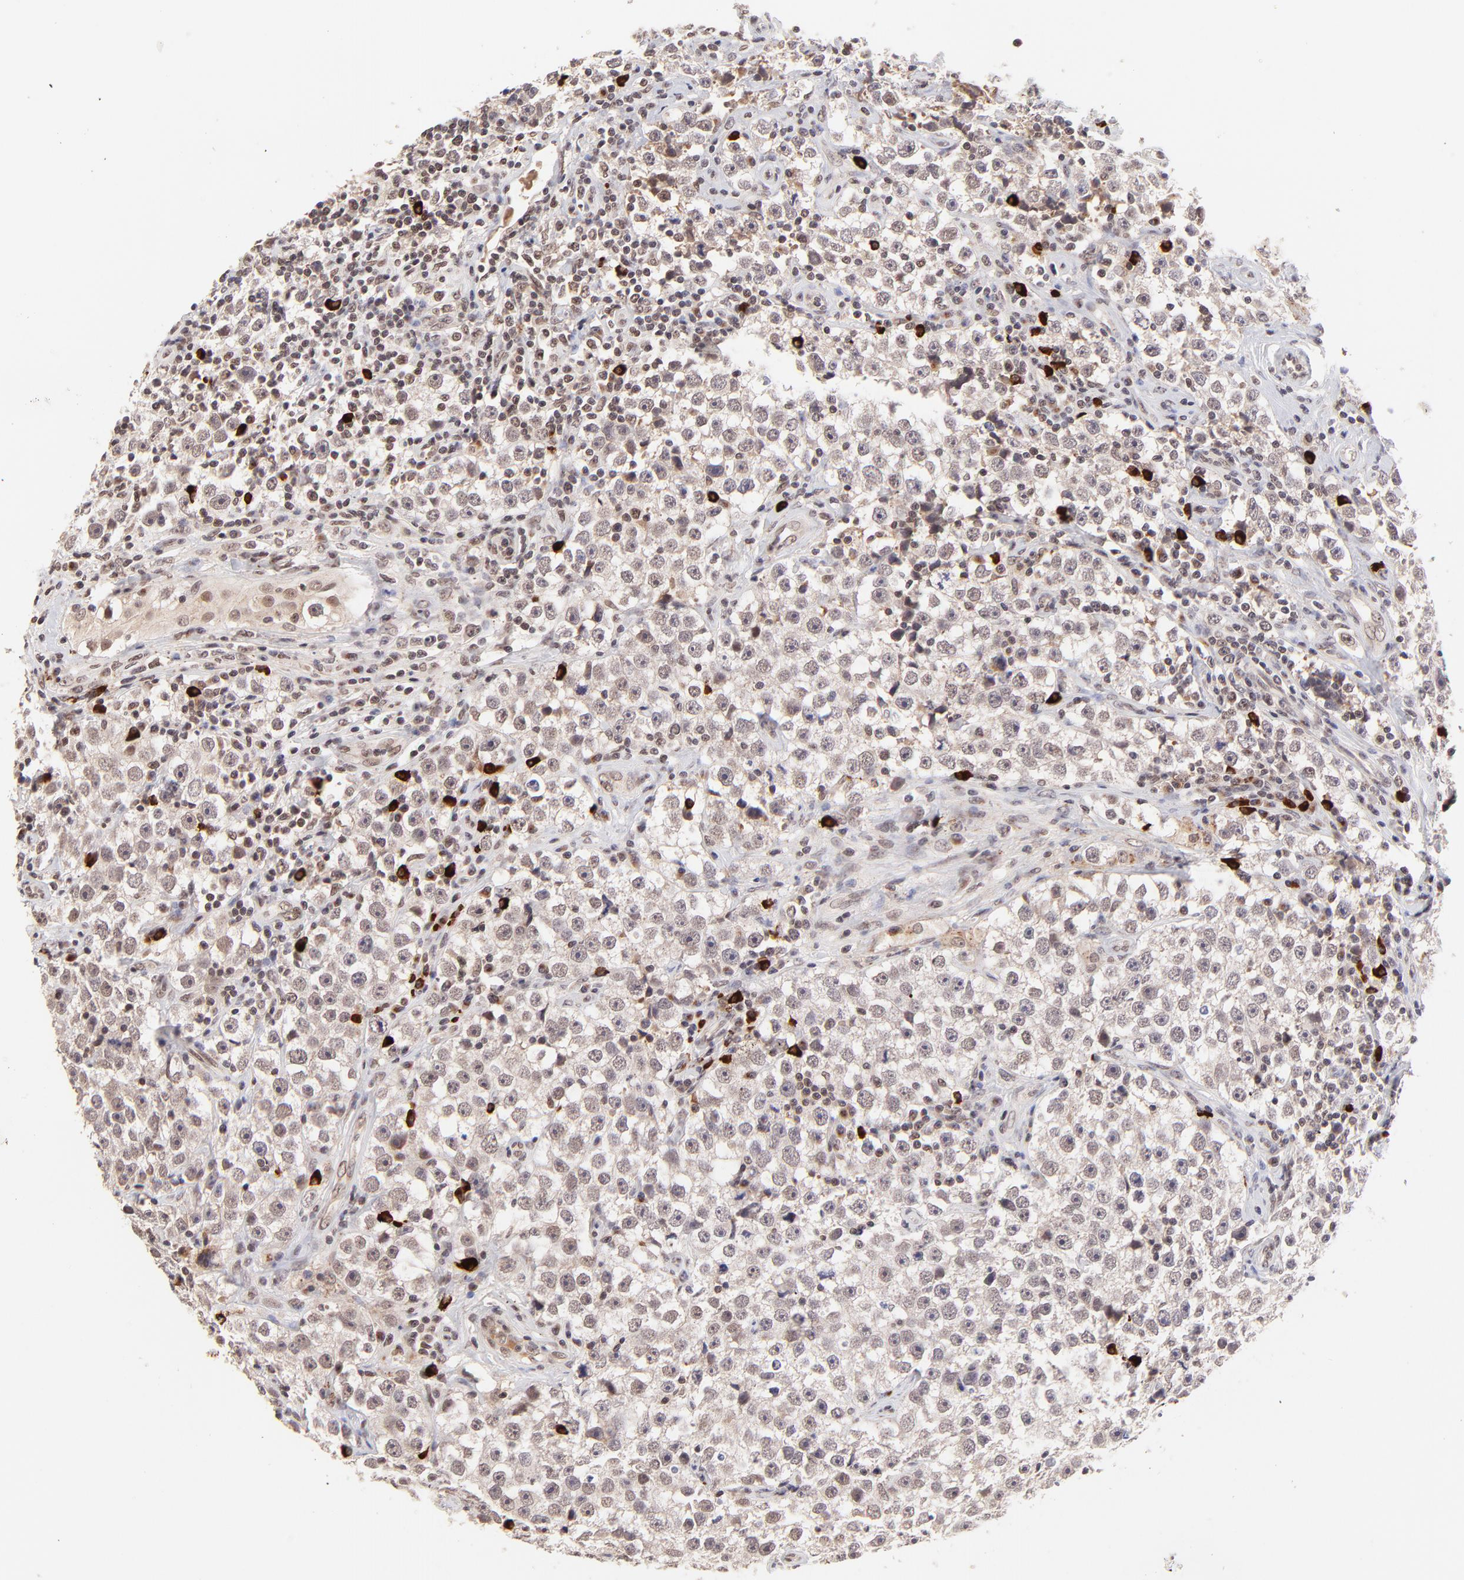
{"staining": {"intensity": "weak", "quantity": "<25%", "location": "nuclear"}, "tissue": "testis cancer", "cell_type": "Tumor cells", "image_type": "cancer", "snomed": [{"axis": "morphology", "description": "Seminoma, NOS"}, {"axis": "topography", "description": "Testis"}], "caption": "Immunohistochemistry micrograph of neoplastic tissue: testis cancer (seminoma) stained with DAB (3,3'-diaminobenzidine) reveals no significant protein positivity in tumor cells.", "gene": "MED12", "patient": {"sex": "male", "age": 32}}